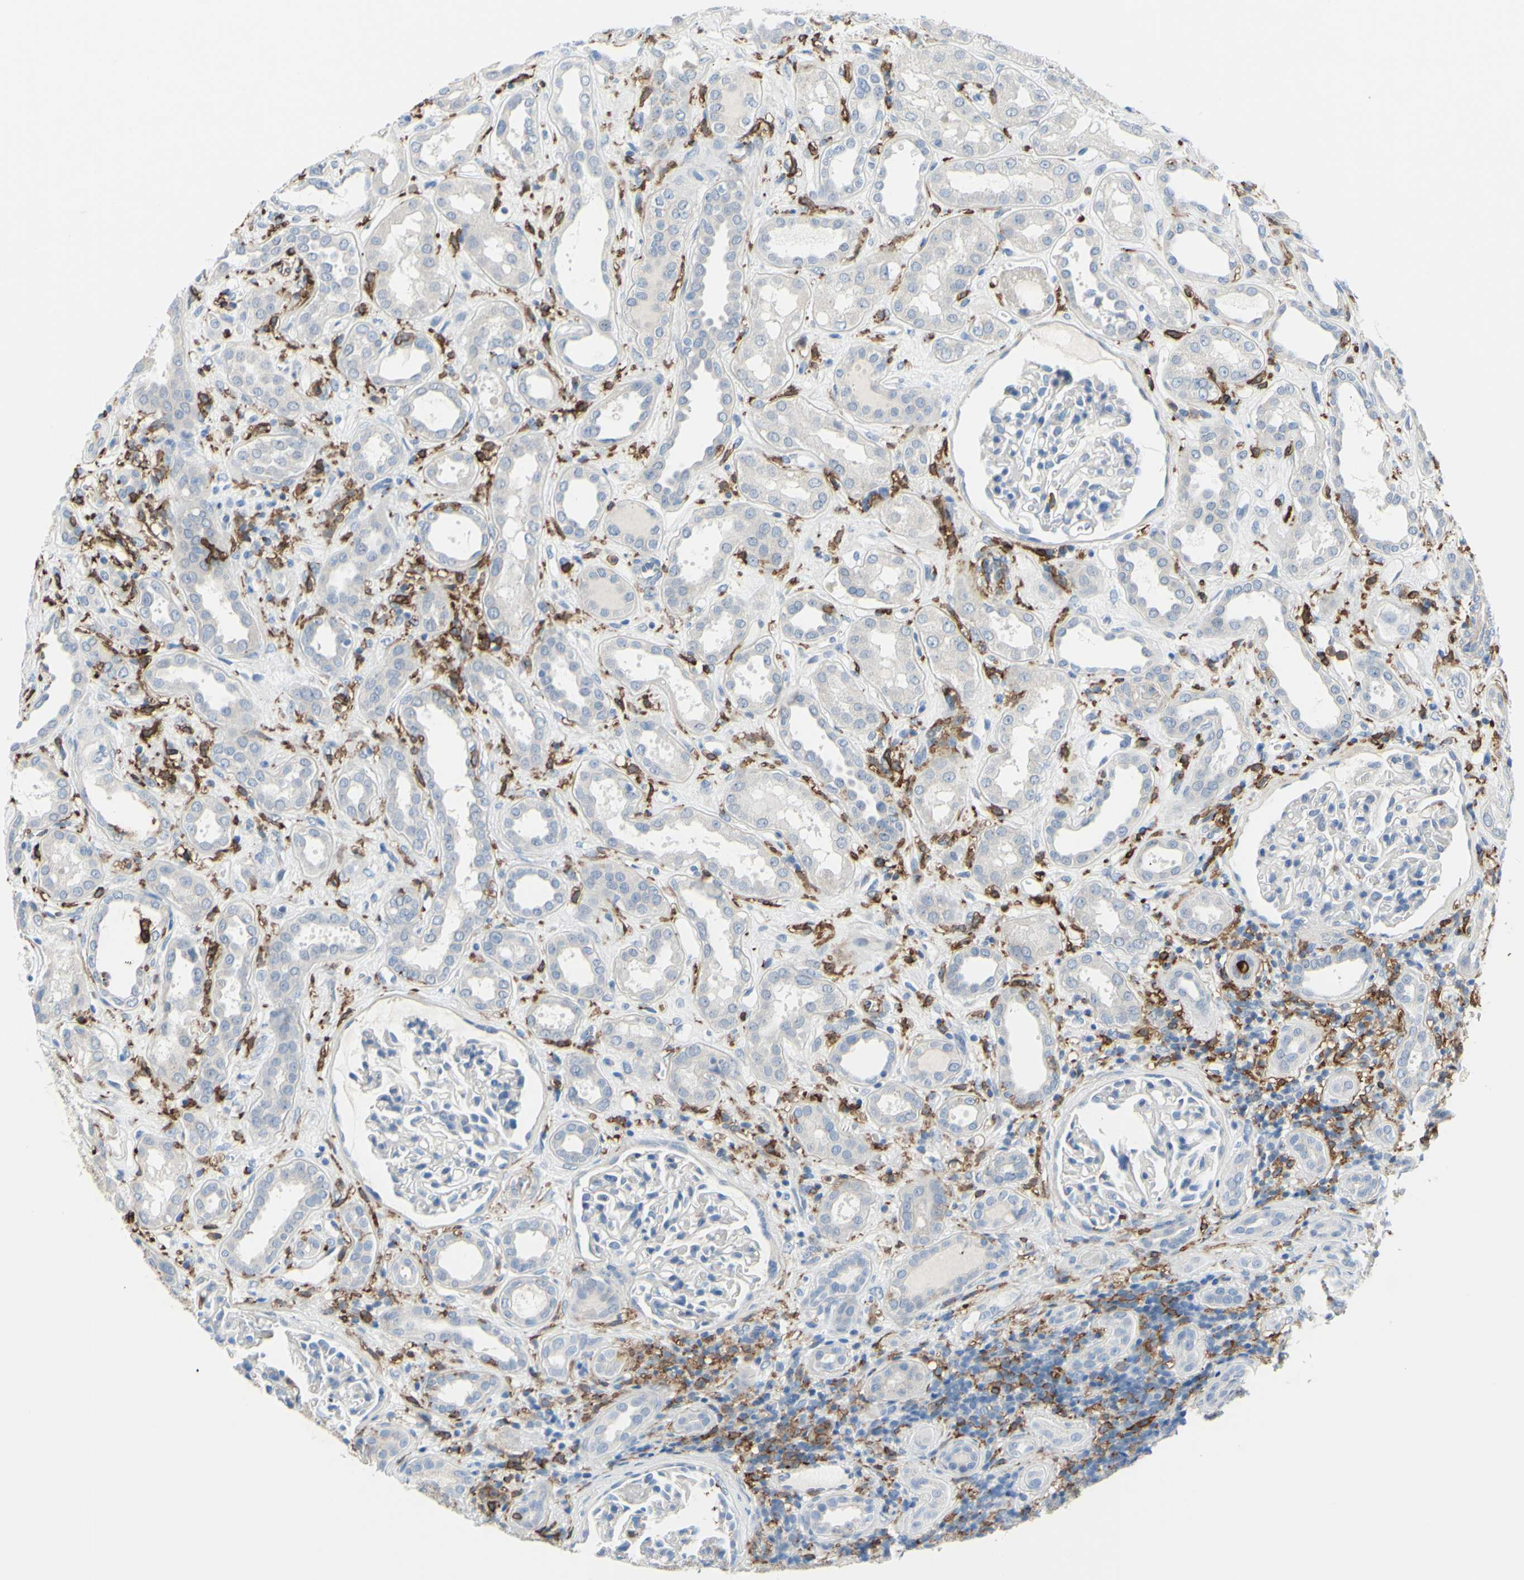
{"staining": {"intensity": "negative", "quantity": "none", "location": "none"}, "tissue": "kidney", "cell_type": "Cells in glomeruli", "image_type": "normal", "snomed": [{"axis": "morphology", "description": "Normal tissue, NOS"}, {"axis": "topography", "description": "Kidney"}], "caption": "Cells in glomeruli are negative for brown protein staining in normal kidney. Nuclei are stained in blue.", "gene": "FCGR2A", "patient": {"sex": "male", "age": 59}}